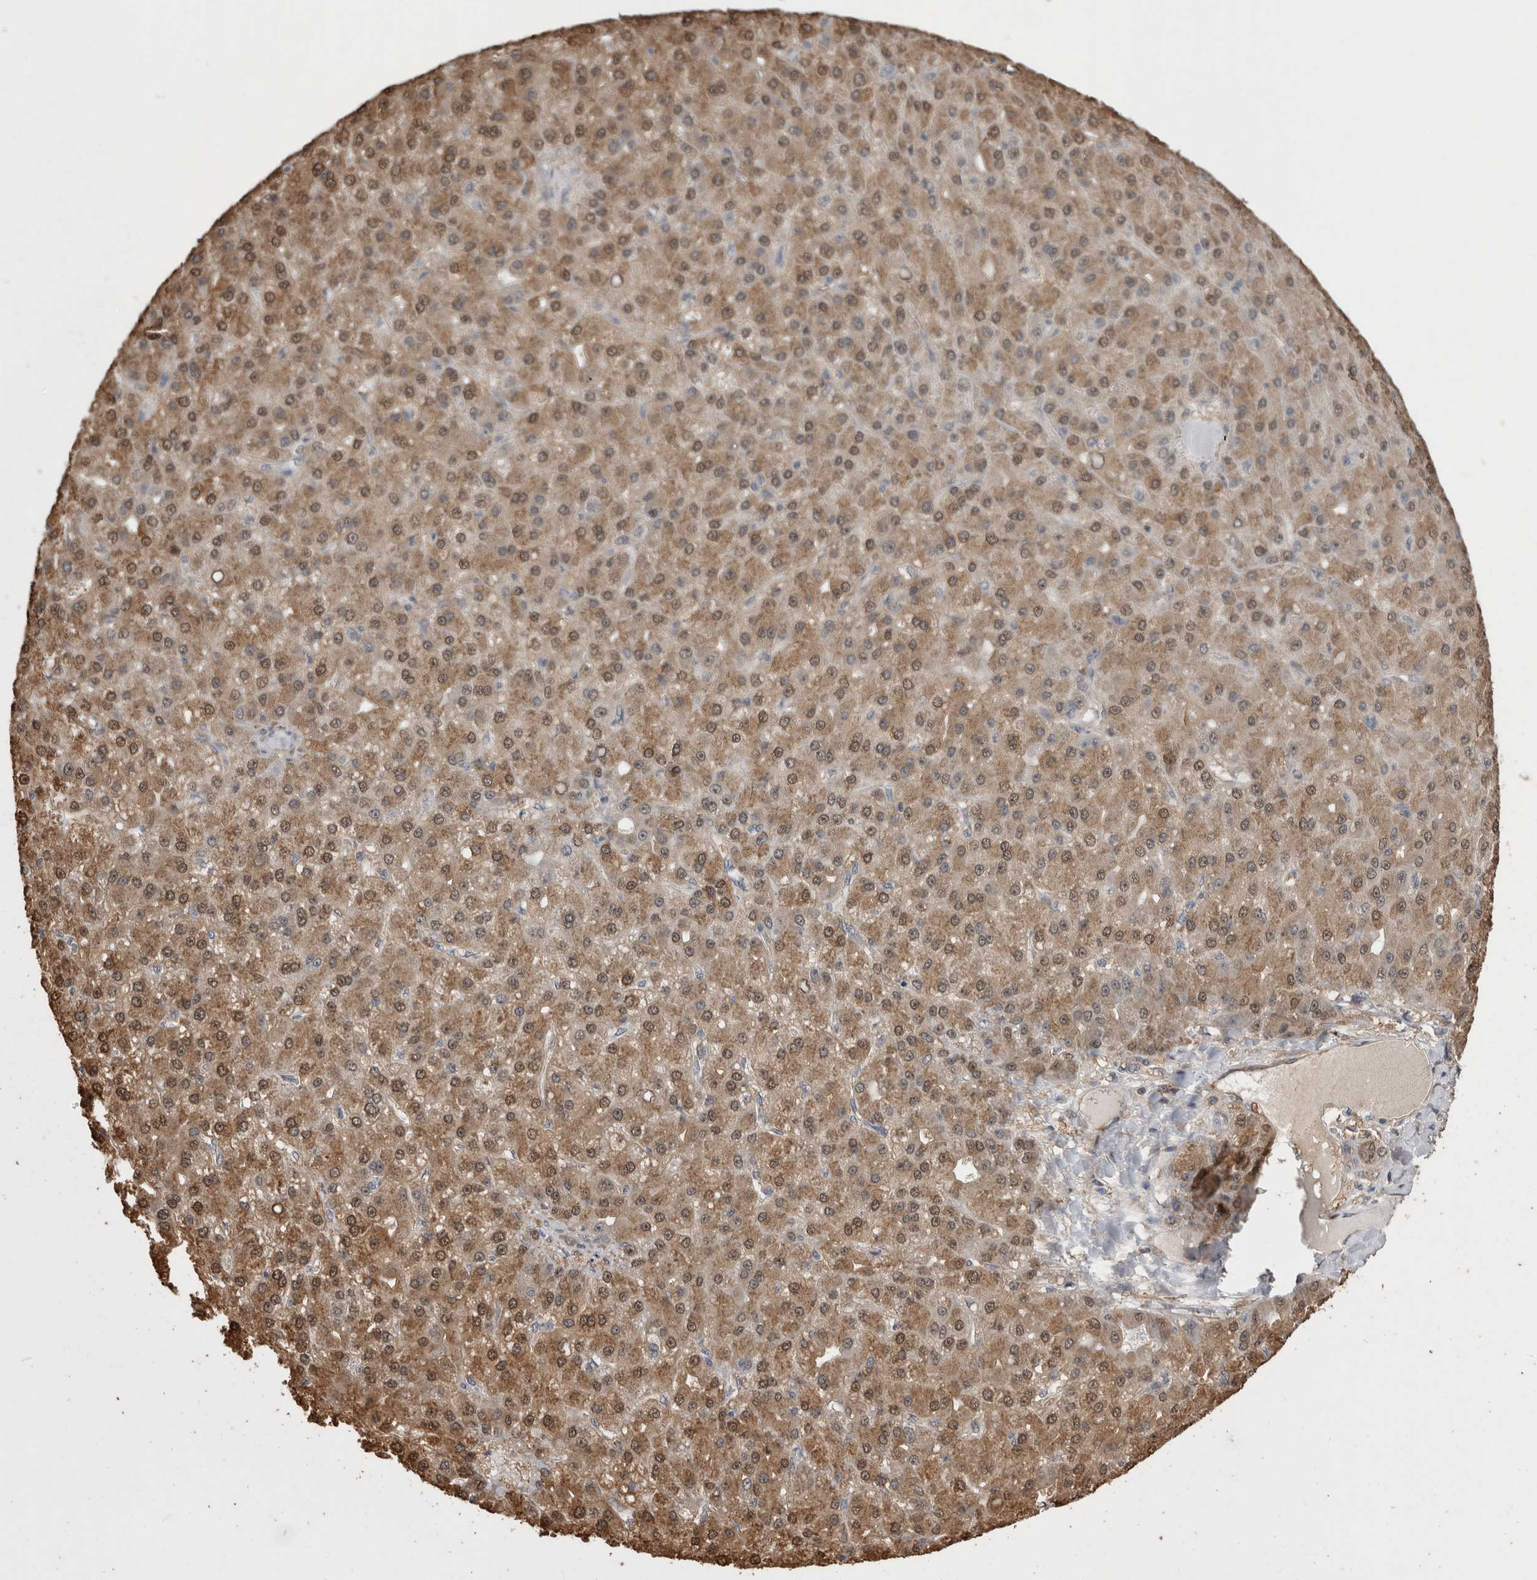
{"staining": {"intensity": "moderate", "quantity": ">75%", "location": "cytoplasmic/membranous,nuclear"}, "tissue": "liver cancer", "cell_type": "Tumor cells", "image_type": "cancer", "snomed": [{"axis": "morphology", "description": "Carcinoma, Hepatocellular, NOS"}, {"axis": "topography", "description": "Liver"}], "caption": "An image of human hepatocellular carcinoma (liver) stained for a protein displays moderate cytoplasmic/membranous and nuclear brown staining in tumor cells. Using DAB (brown) and hematoxylin (blue) stains, captured at high magnification using brightfield microscopy.", "gene": "DDX6", "patient": {"sex": "male", "age": 67}}